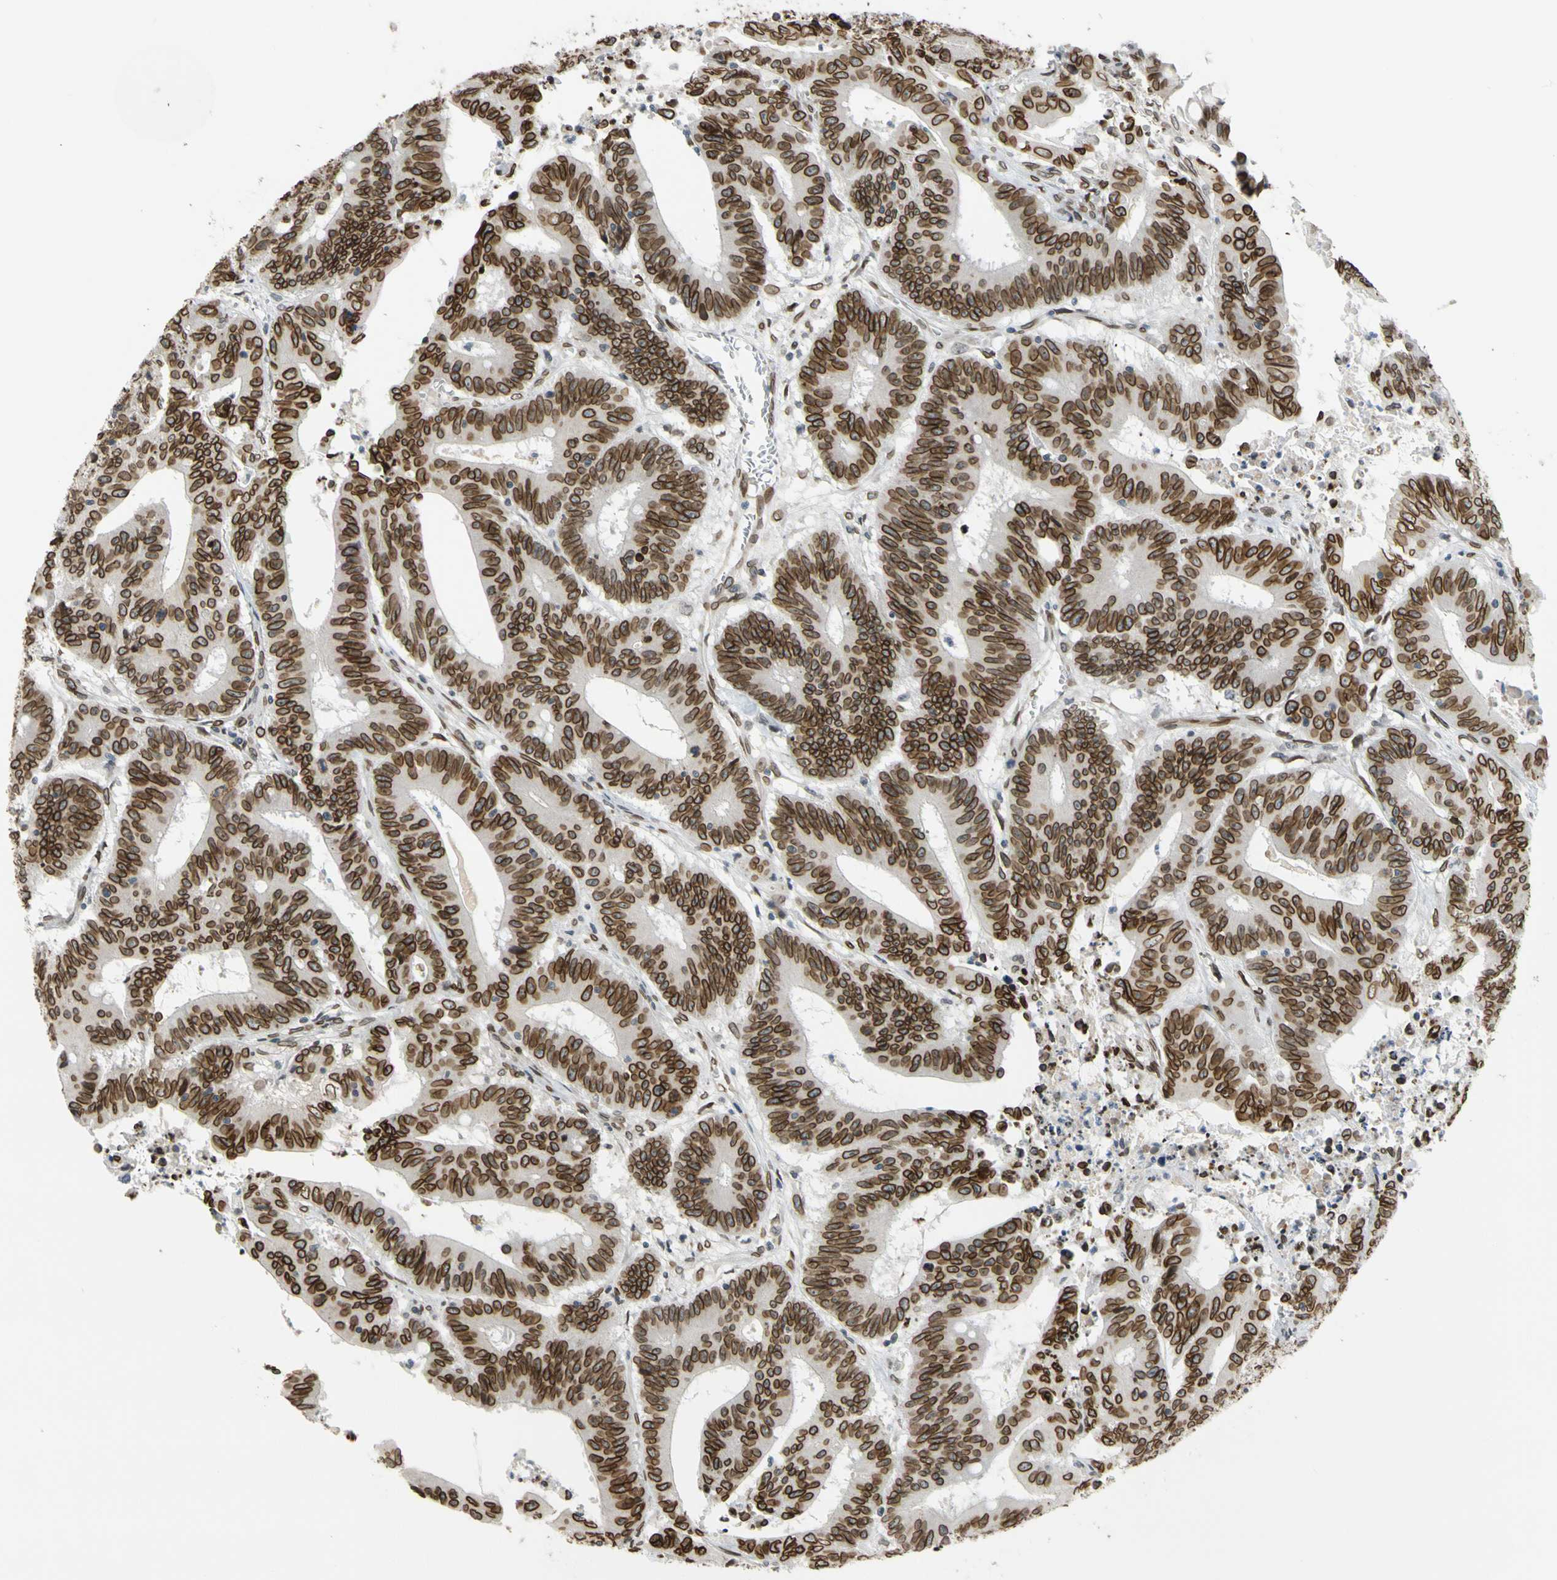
{"staining": {"intensity": "strong", "quantity": ">75%", "location": "cytoplasmic/membranous,nuclear"}, "tissue": "colorectal cancer", "cell_type": "Tumor cells", "image_type": "cancer", "snomed": [{"axis": "morphology", "description": "Adenocarcinoma, NOS"}, {"axis": "topography", "description": "Colon"}], "caption": "Colorectal adenocarcinoma stained for a protein demonstrates strong cytoplasmic/membranous and nuclear positivity in tumor cells. Nuclei are stained in blue.", "gene": "SUN1", "patient": {"sex": "male", "age": 45}}